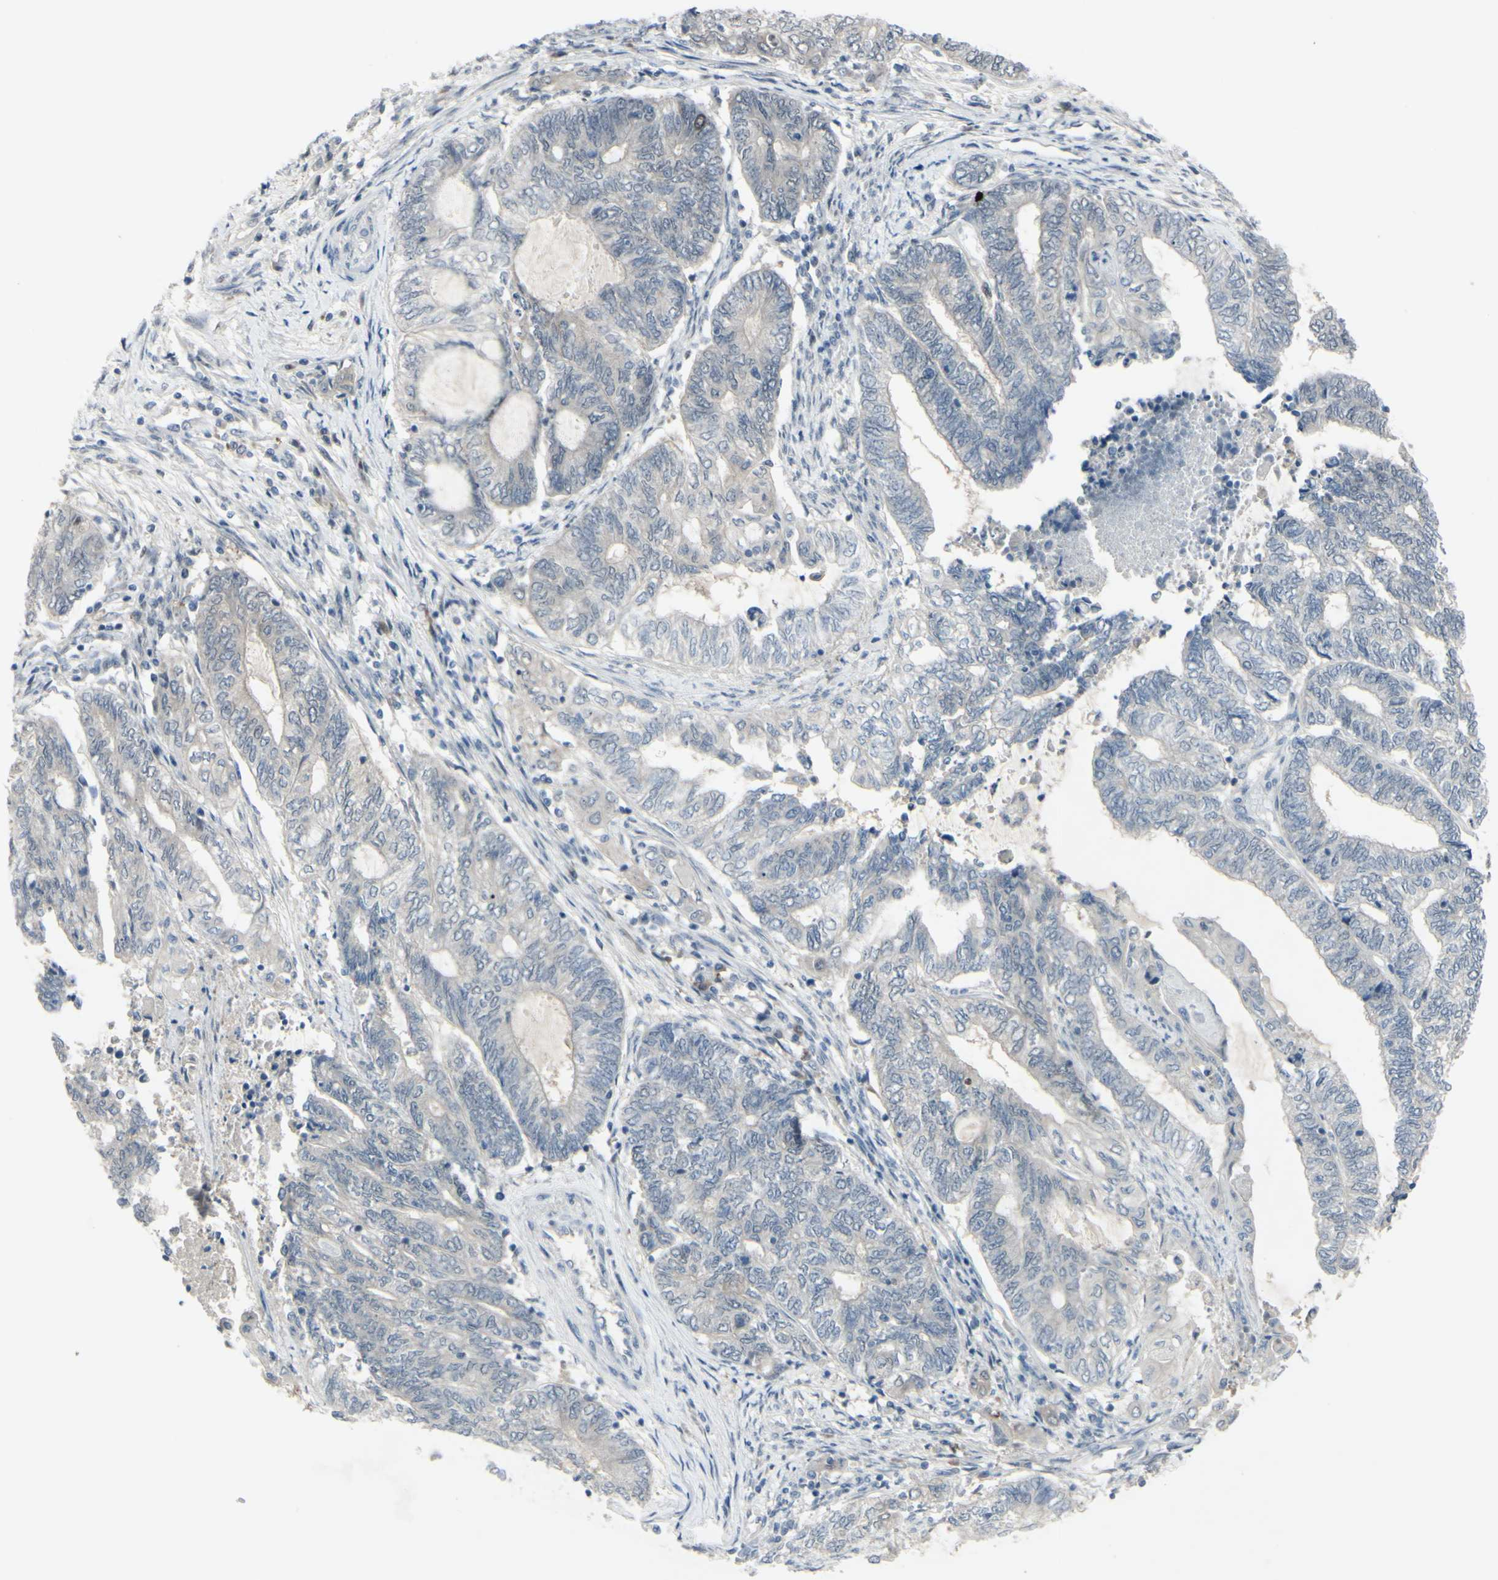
{"staining": {"intensity": "negative", "quantity": "none", "location": "none"}, "tissue": "endometrial cancer", "cell_type": "Tumor cells", "image_type": "cancer", "snomed": [{"axis": "morphology", "description": "Adenocarcinoma, NOS"}, {"axis": "topography", "description": "Uterus"}, {"axis": "topography", "description": "Endometrium"}], "caption": "Immunohistochemistry histopathology image of neoplastic tissue: endometrial adenocarcinoma stained with DAB (3,3'-diaminobenzidine) reveals no significant protein positivity in tumor cells.", "gene": "ETNK1", "patient": {"sex": "female", "age": 70}}